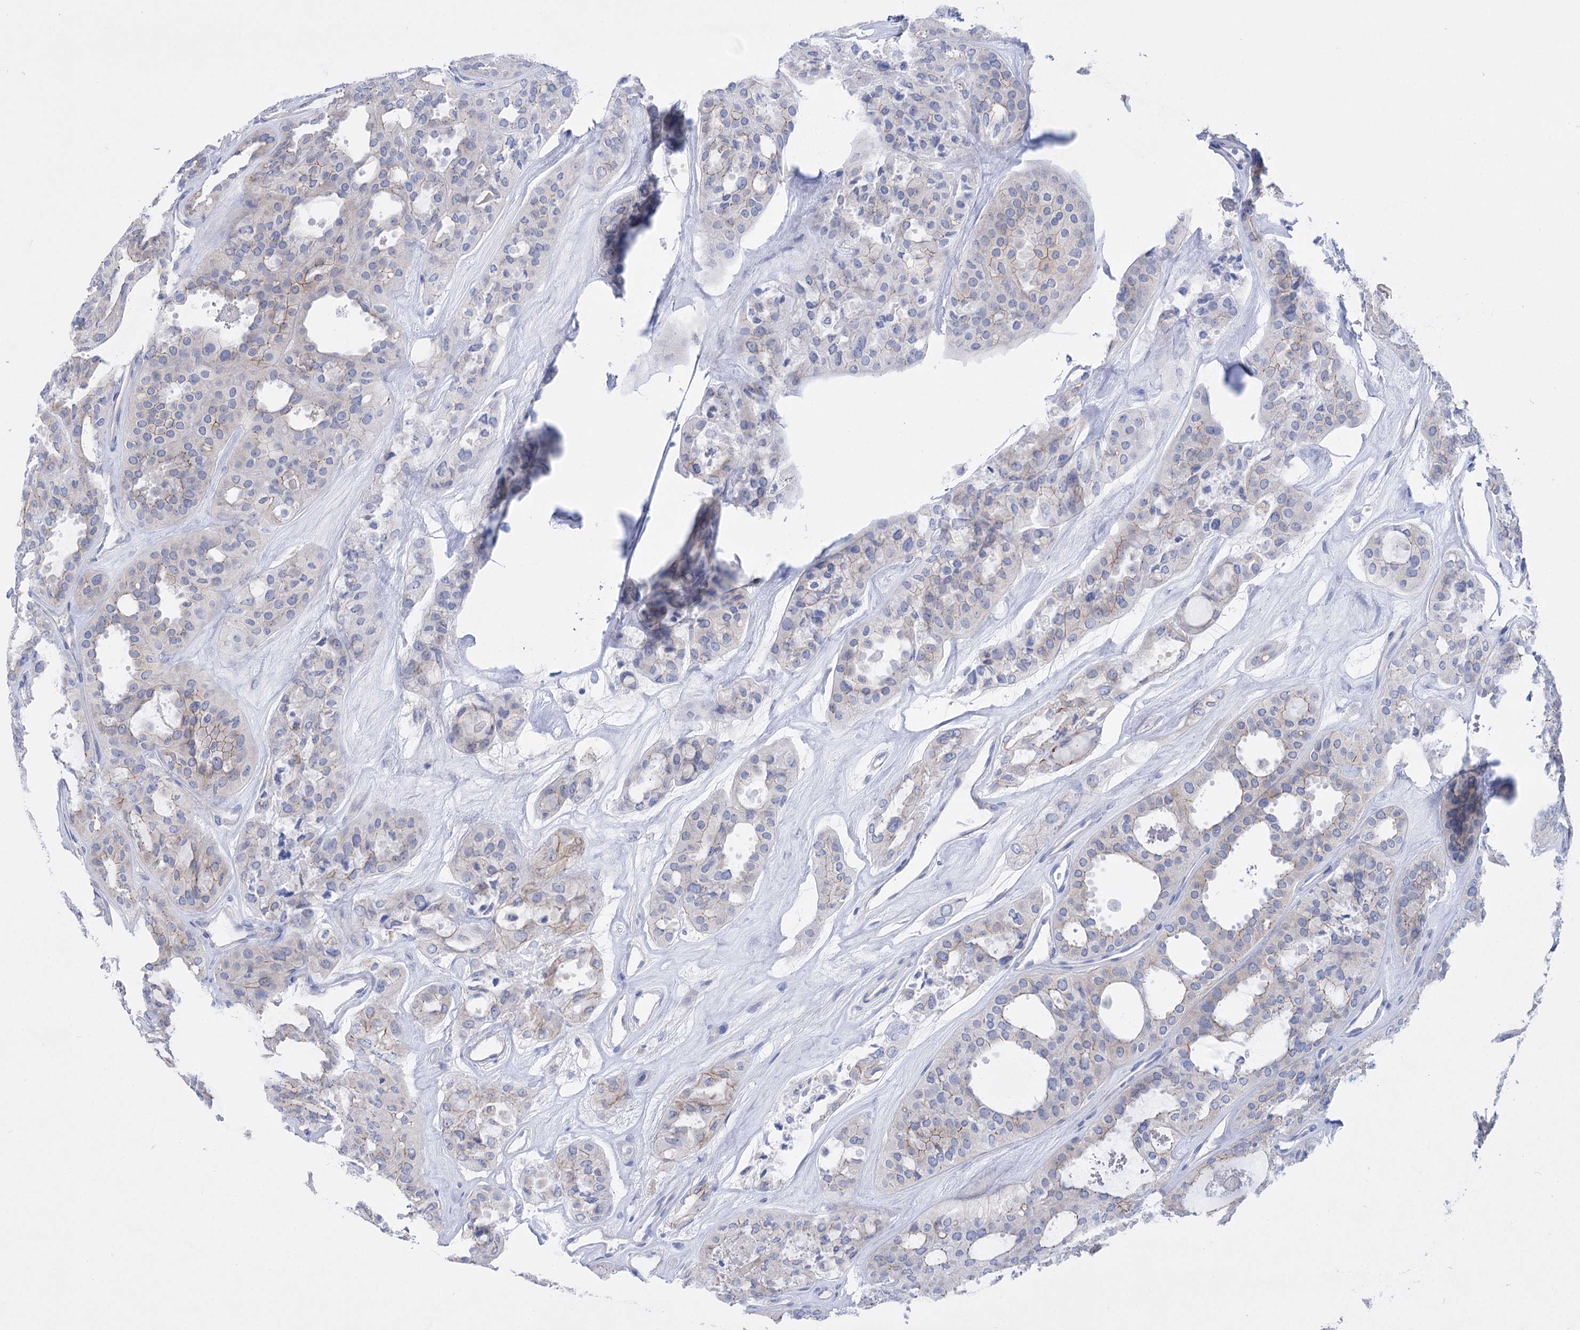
{"staining": {"intensity": "weak", "quantity": "<25%", "location": "cytoplasmic/membranous"}, "tissue": "thyroid cancer", "cell_type": "Tumor cells", "image_type": "cancer", "snomed": [{"axis": "morphology", "description": "Follicular adenoma carcinoma, NOS"}, {"axis": "topography", "description": "Thyroid gland"}], "caption": "Tumor cells show no significant positivity in thyroid cancer (follicular adenoma carcinoma).", "gene": "LRRC34", "patient": {"sex": "male", "age": 75}}